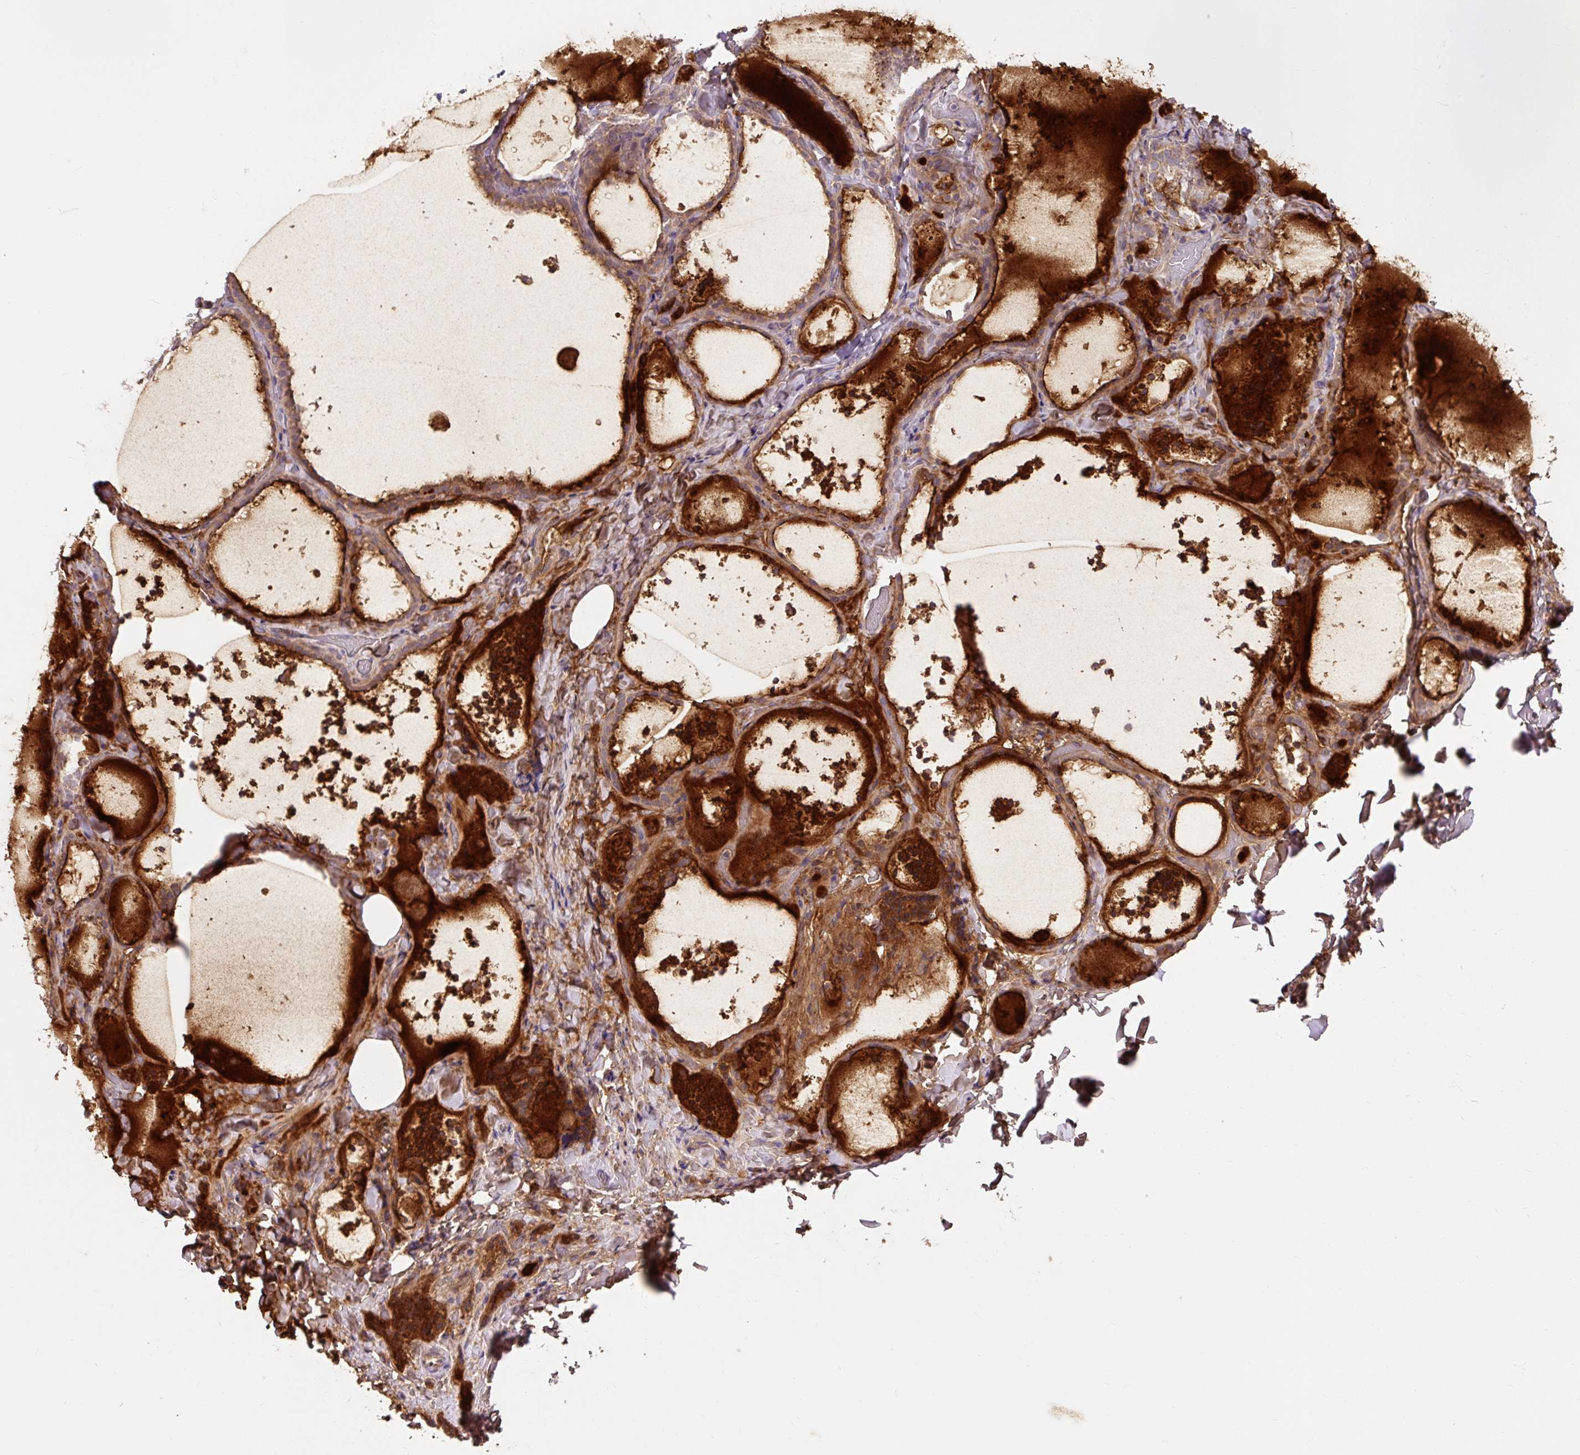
{"staining": {"intensity": "moderate", "quantity": ">75%", "location": "cytoplasmic/membranous"}, "tissue": "thyroid gland", "cell_type": "Glandular cells", "image_type": "normal", "snomed": [{"axis": "morphology", "description": "Normal tissue, NOS"}, {"axis": "topography", "description": "Thyroid gland"}], "caption": "Glandular cells display medium levels of moderate cytoplasmic/membranous positivity in approximately >75% of cells in benign human thyroid gland. (DAB IHC with brightfield microscopy, high magnification).", "gene": "TRIAP1", "patient": {"sex": "female", "age": 22}}